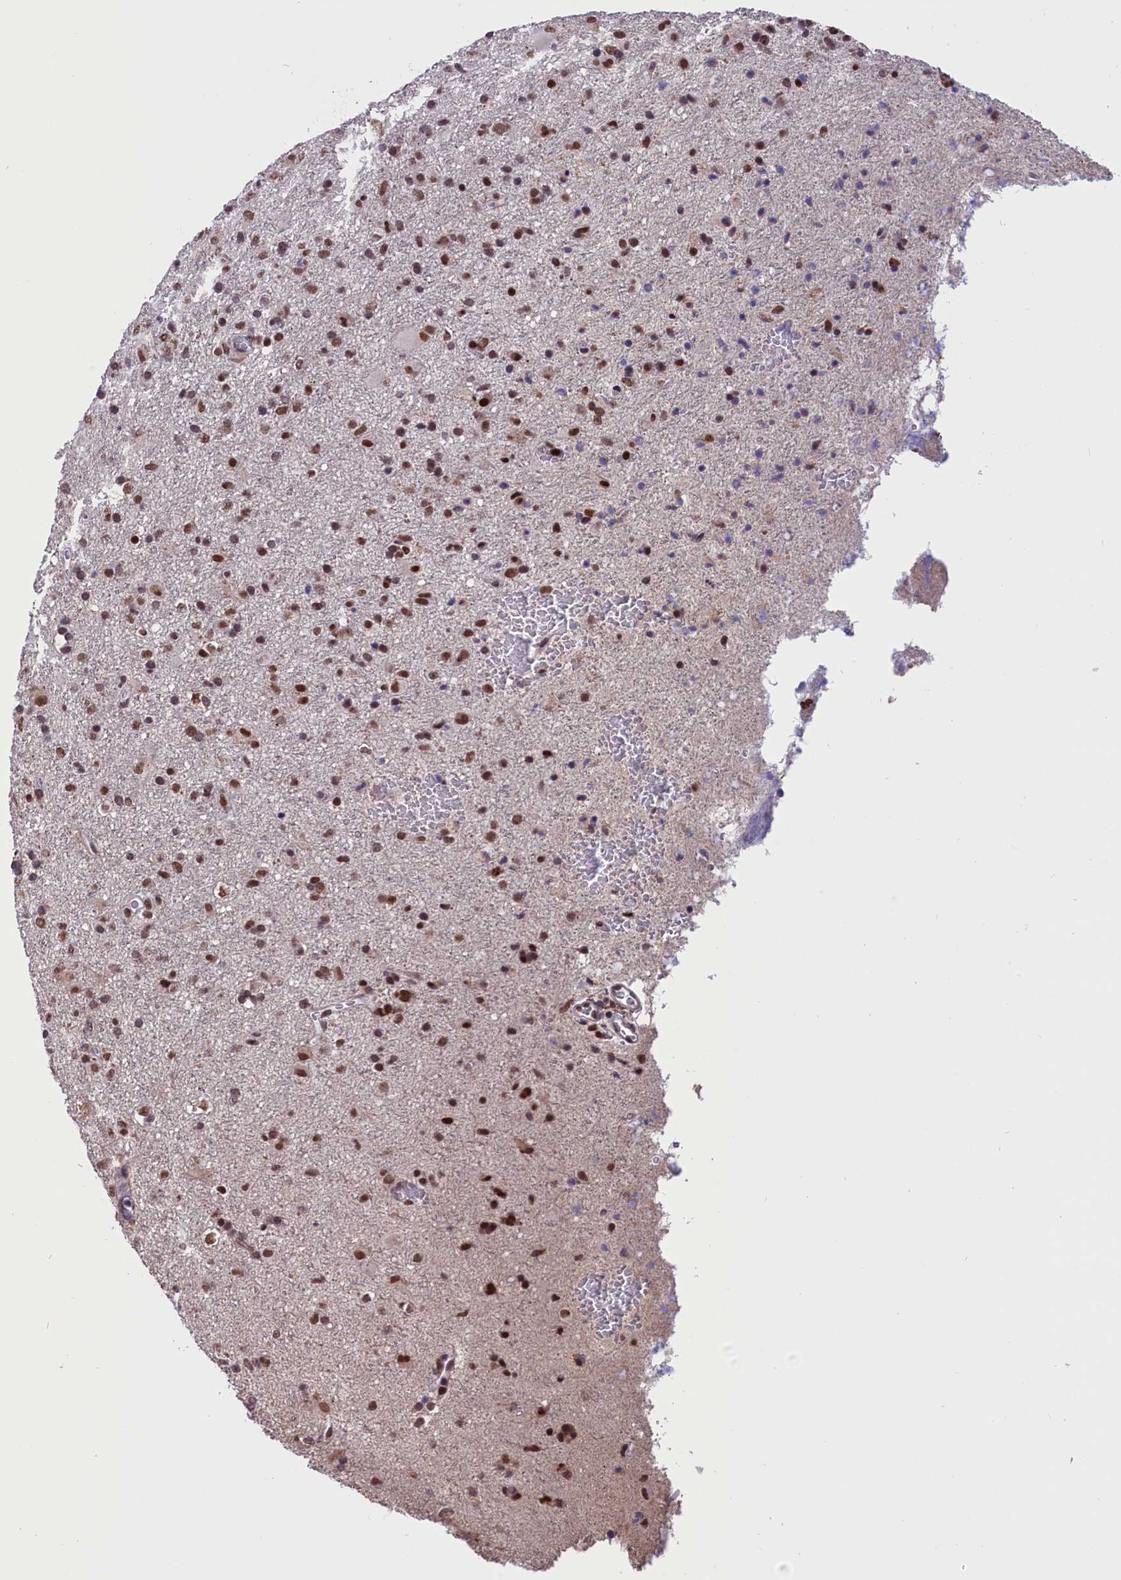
{"staining": {"intensity": "moderate", "quantity": ">75%", "location": "nuclear"}, "tissue": "glioma", "cell_type": "Tumor cells", "image_type": "cancer", "snomed": [{"axis": "morphology", "description": "Glioma, malignant, Low grade"}, {"axis": "topography", "description": "Brain"}], "caption": "IHC image of neoplastic tissue: glioma stained using immunohistochemistry (IHC) displays medium levels of moderate protein expression localized specifically in the nuclear of tumor cells, appearing as a nuclear brown color.", "gene": "CDYL2", "patient": {"sex": "male", "age": 65}}